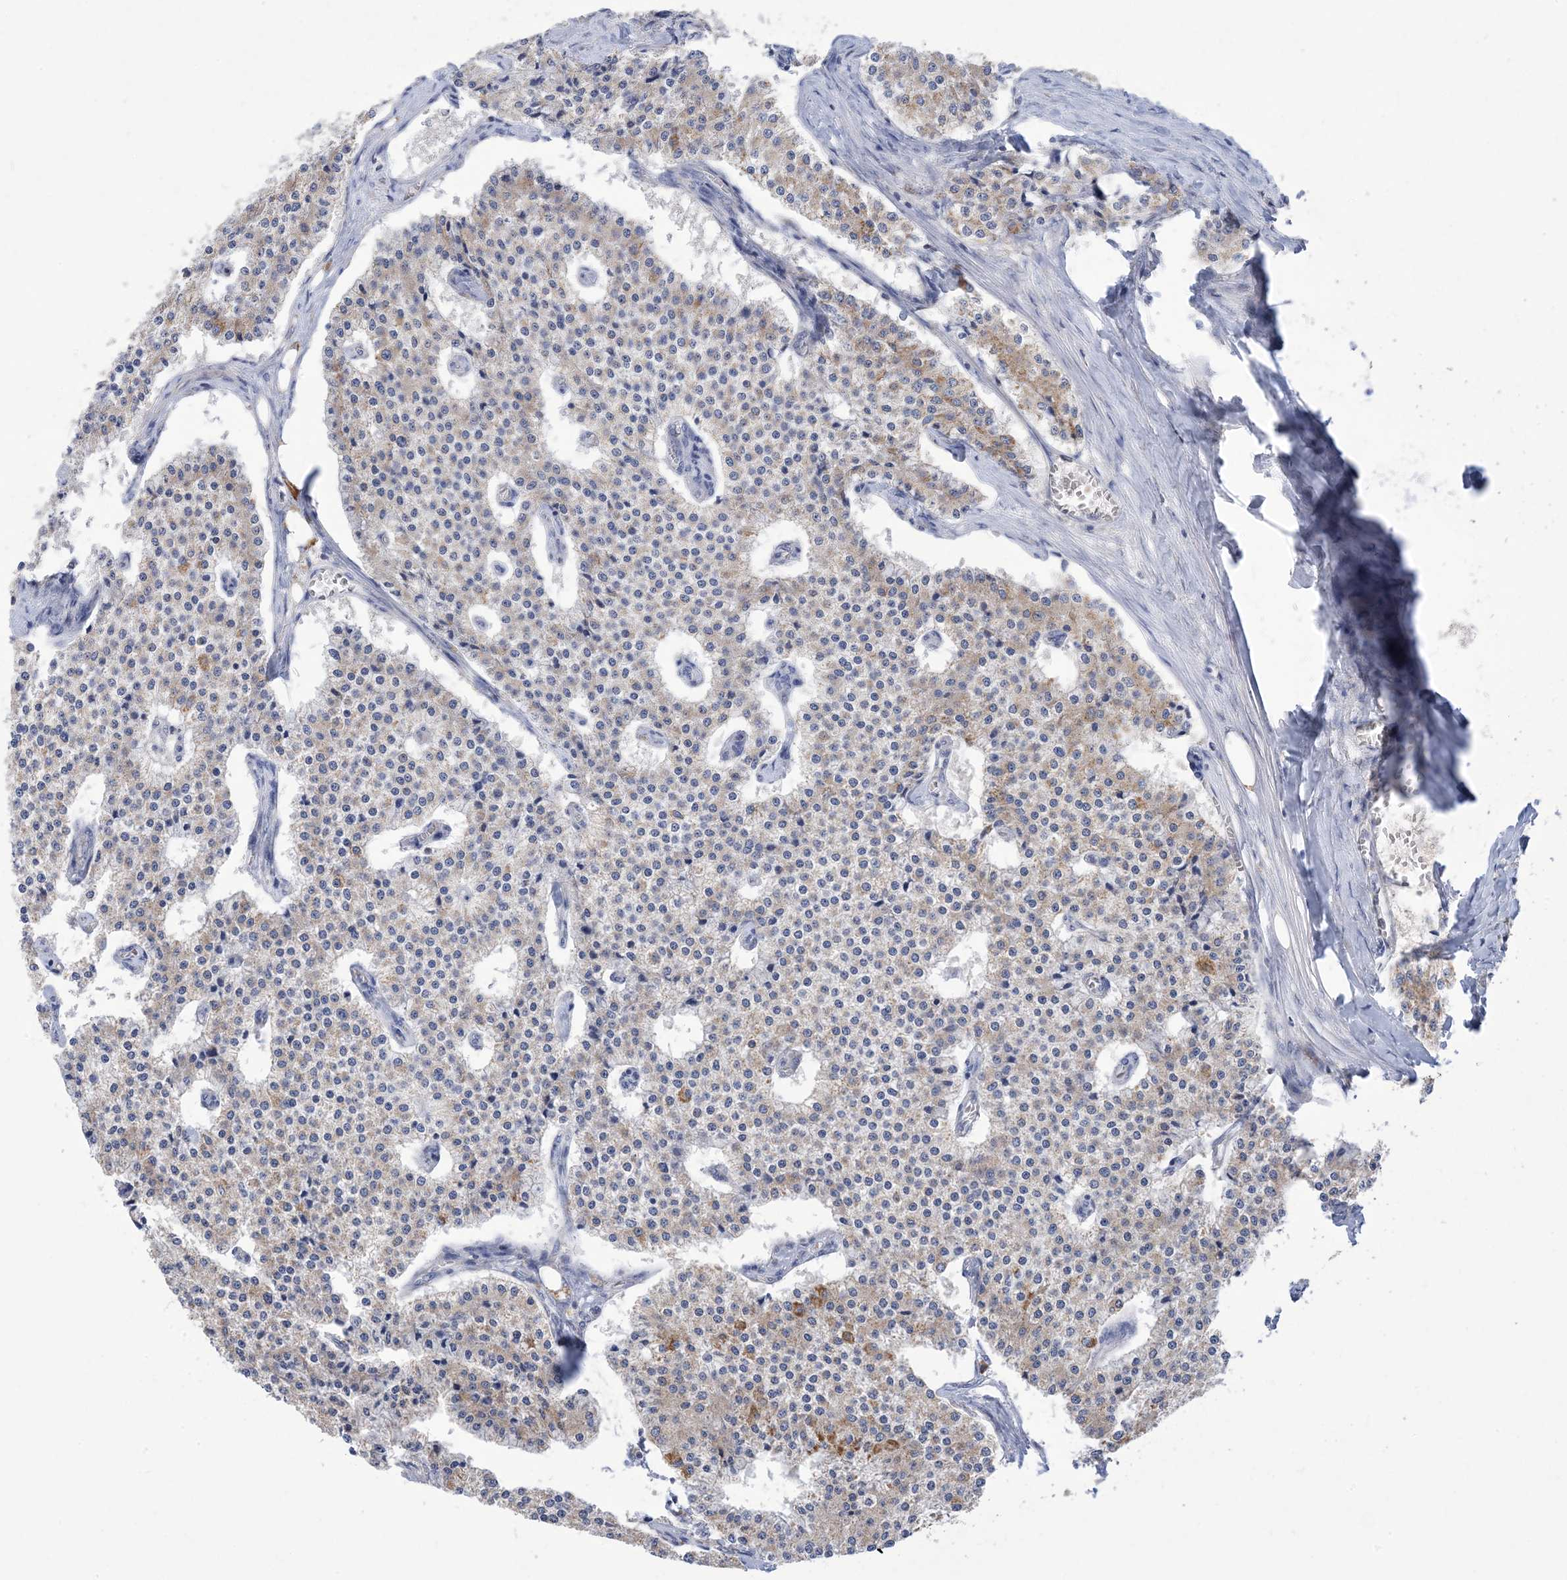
{"staining": {"intensity": "moderate", "quantity": "<25%", "location": "cytoplasmic/membranous"}, "tissue": "carcinoid", "cell_type": "Tumor cells", "image_type": "cancer", "snomed": [{"axis": "morphology", "description": "Carcinoid, malignant, NOS"}, {"axis": "topography", "description": "Colon"}], "caption": "Immunohistochemistry of human carcinoid demonstrates low levels of moderate cytoplasmic/membranous staining in about <25% of tumor cells.", "gene": "CLEC16A", "patient": {"sex": "female", "age": 52}}